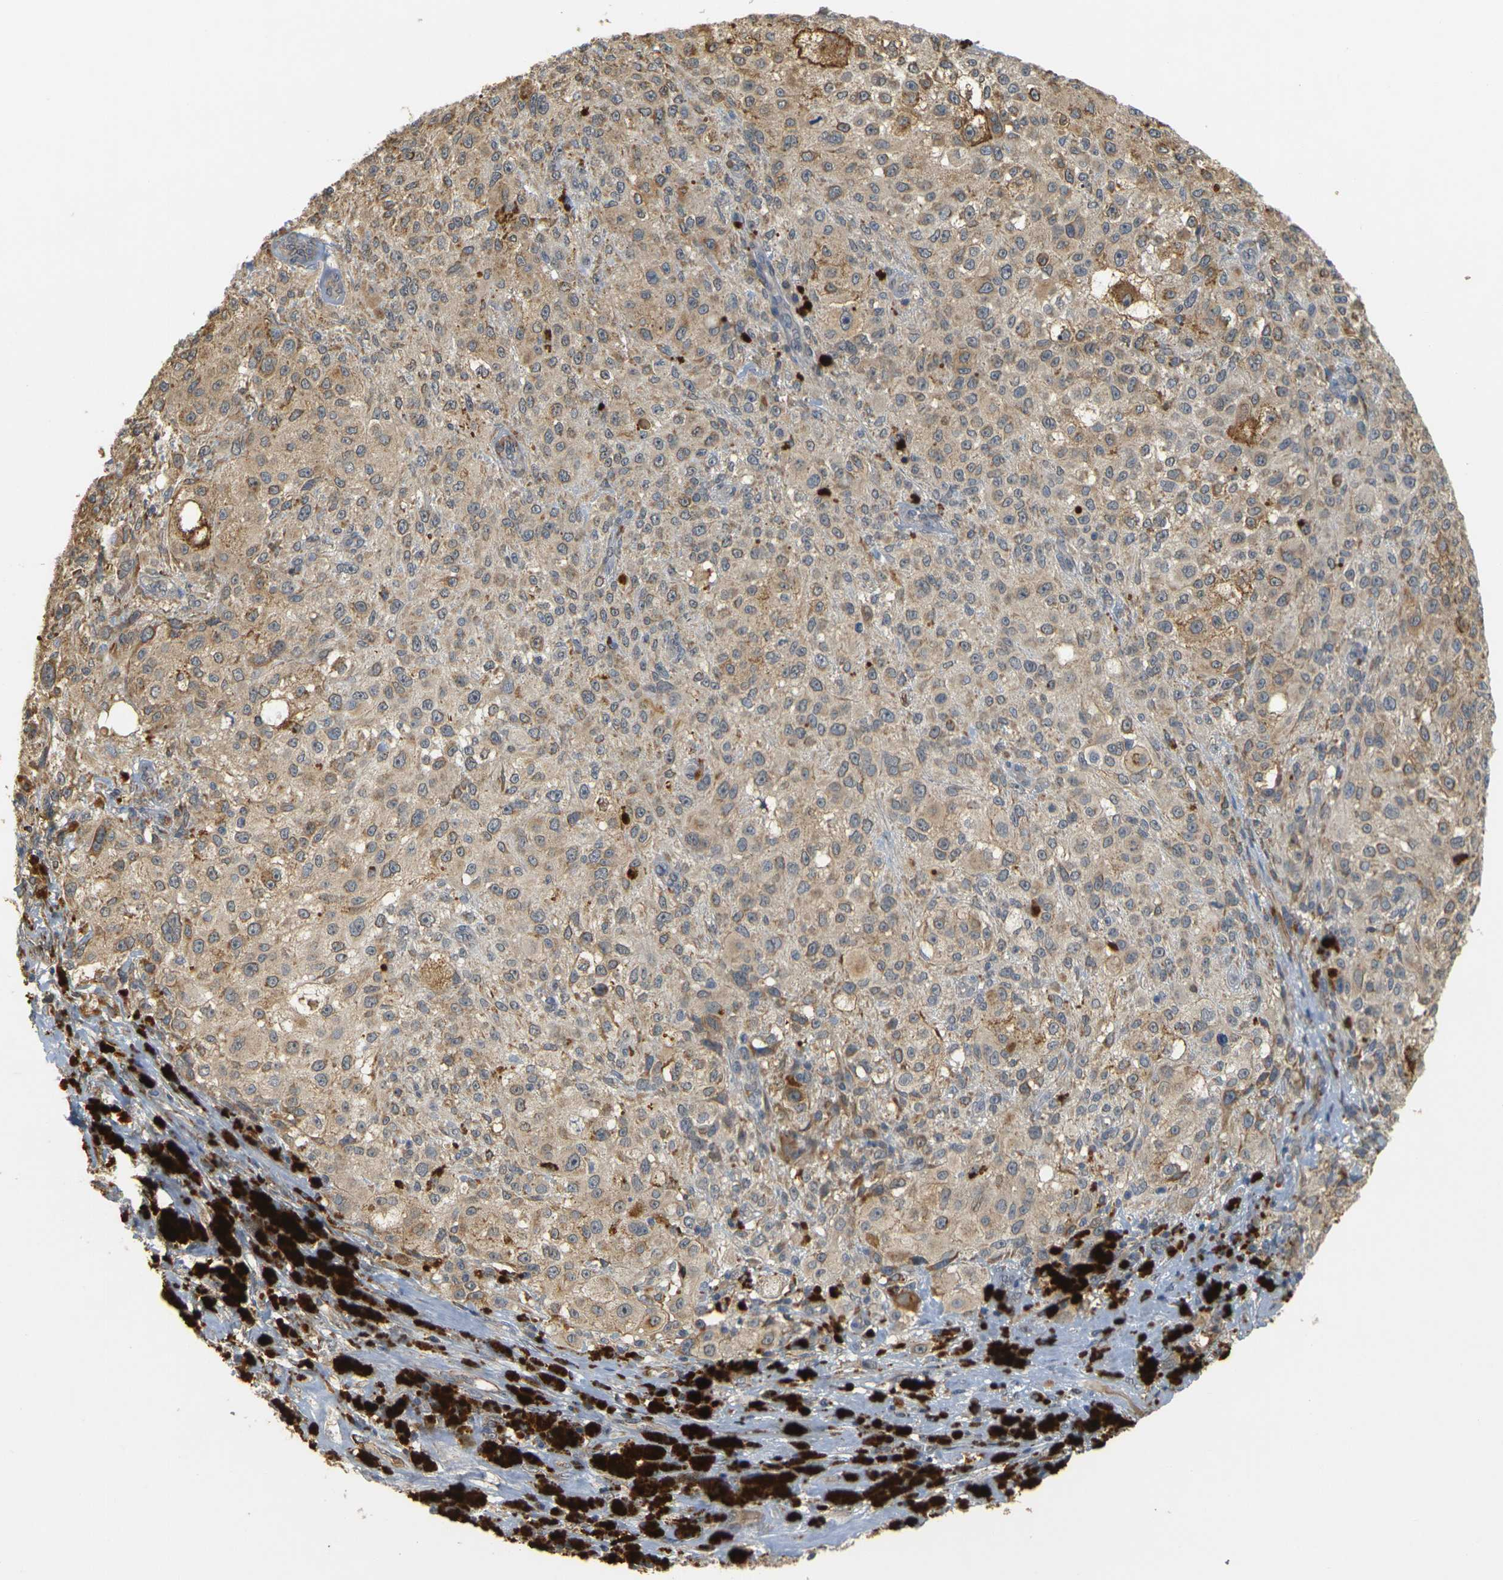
{"staining": {"intensity": "weak", "quantity": "25%-75%", "location": "cytoplasmic/membranous"}, "tissue": "melanoma", "cell_type": "Tumor cells", "image_type": "cancer", "snomed": [{"axis": "morphology", "description": "Necrosis, NOS"}, {"axis": "morphology", "description": "Malignant melanoma, NOS"}, {"axis": "topography", "description": "Skin"}], "caption": "Immunohistochemical staining of malignant melanoma reveals low levels of weak cytoplasmic/membranous protein positivity in about 25%-75% of tumor cells. Nuclei are stained in blue.", "gene": "MEGF9", "patient": {"sex": "female", "age": 87}}